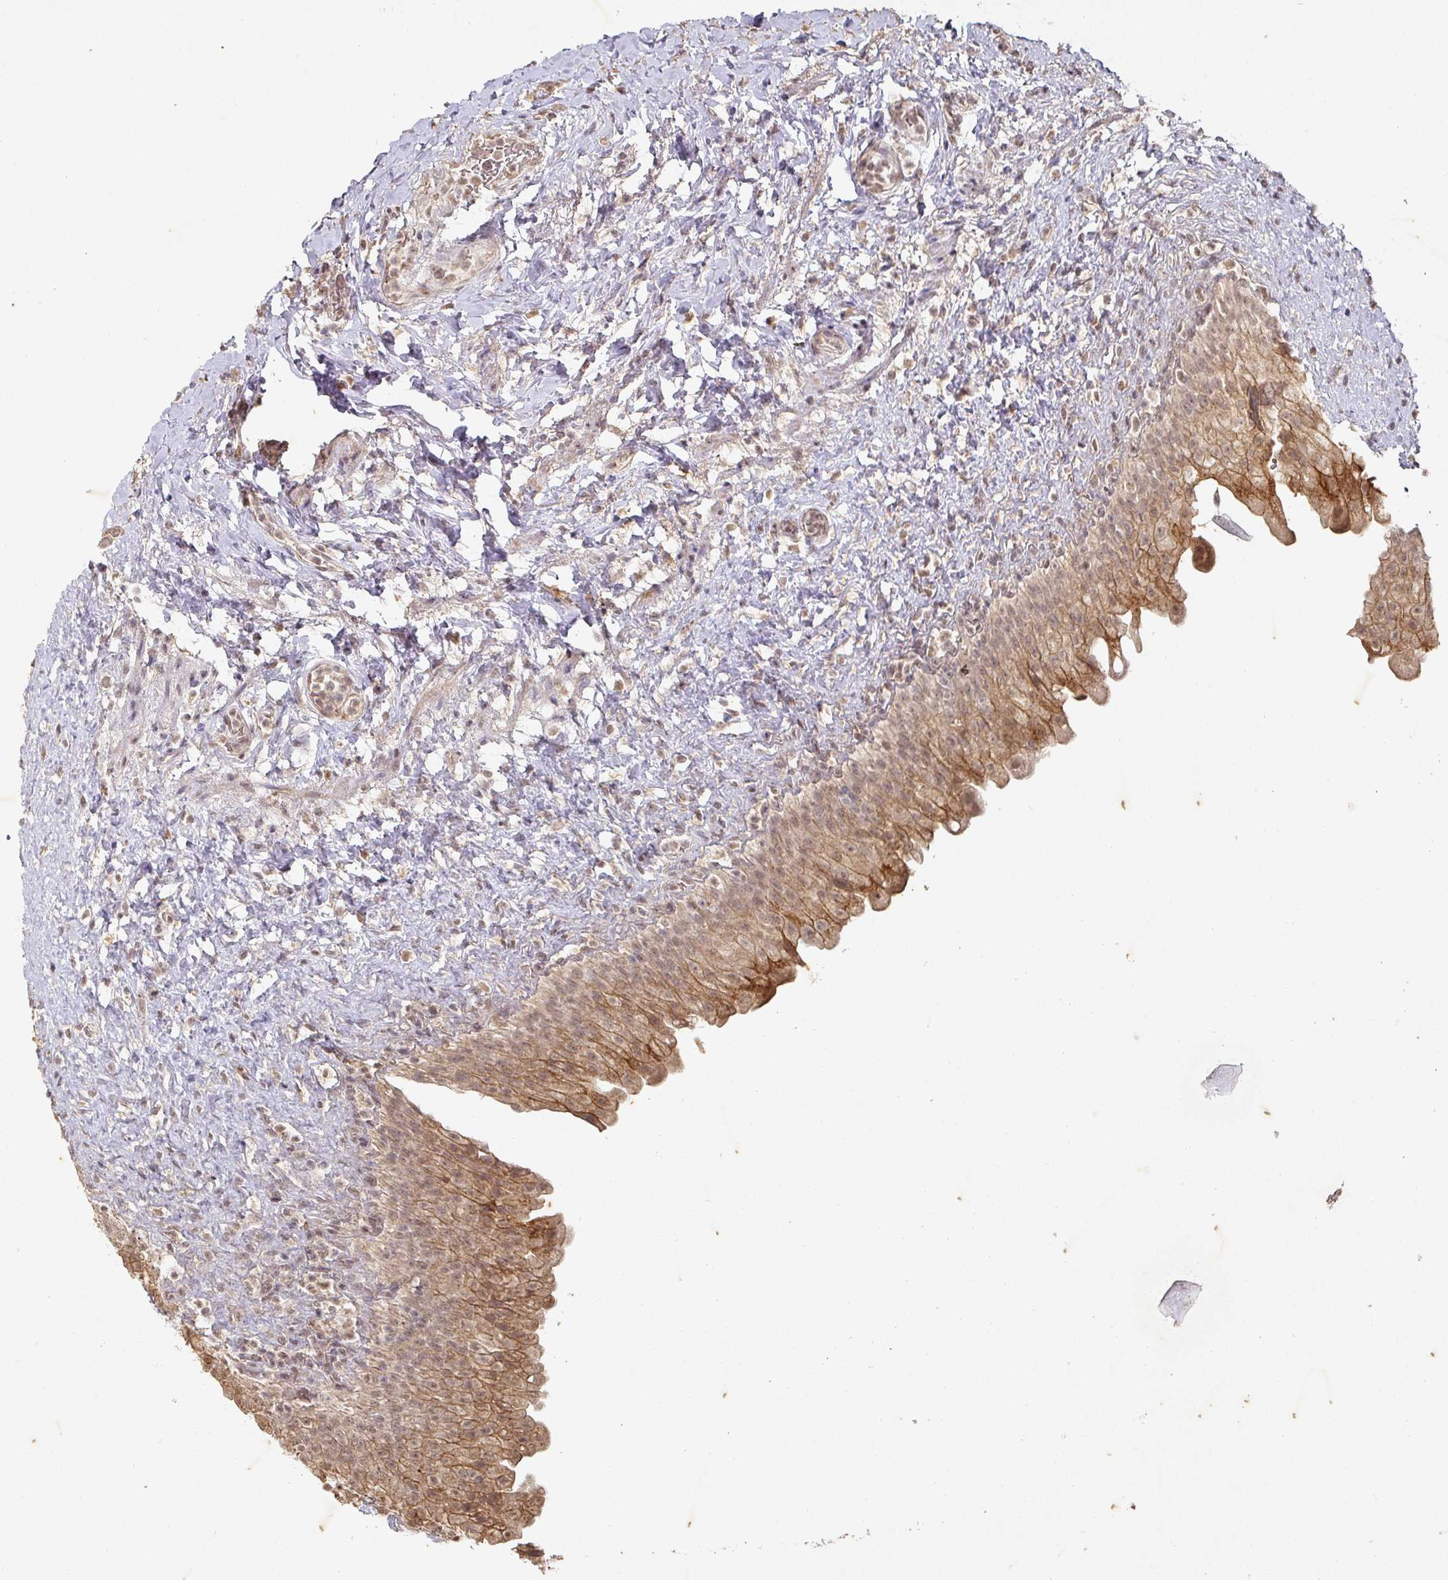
{"staining": {"intensity": "moderate", "quantity": ">75%", "location": "cytoplasmic/membranous"}, "tissue": "urinary bladder", "cell_type": "Urothelial cells", "image_type": "normal", "snomed": [{"axis": "morphology", "description": "Normal tissue, NOS"}, {"axis": "topography", "description": "Urinary bladder"}], "caption": "DAB immunohistochemical staining of unremarkable urinary bladder displays moderate cytoplasmic/membranous protein staining in about >75% of urothelial cells. The staining was performed using DAB, with brown indicating positive protein expression. Nuclei are stained blue with hematoxylin.", "gene": "CAPN5", "patient": {"sex": "female", "age": 27}}